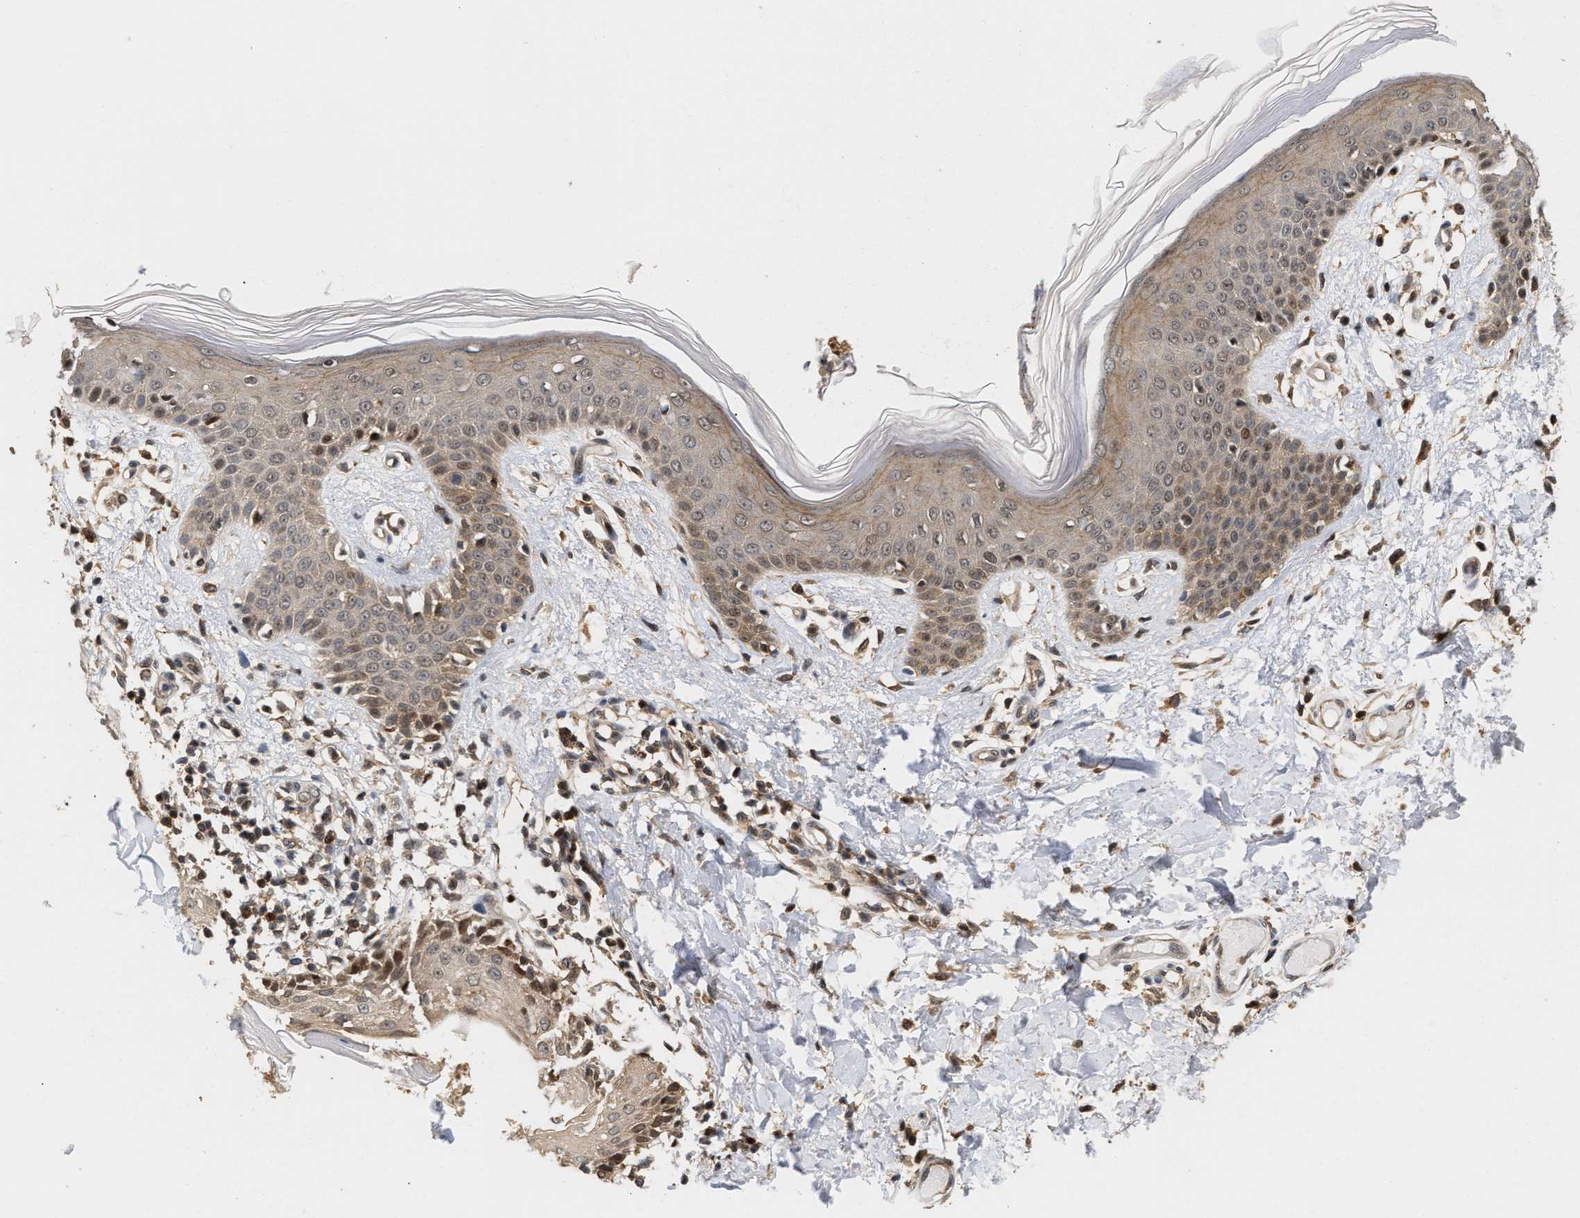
{"staining": {"intensity": "moderate", "quantity": ">75%", "location": "cytoplasmic/membranous,nuclear"}, "tissue": "skin", "cell_type": "Fibroblasts", "image_type": "normal", "snomed": [{"axis": "morphology", "description": "Normal tissue, NOS"}, {"axis": "topography", "description": "Skin"}], "caption": "High-magnification brightfield microscopy of normal skin stained with DAB (brown) and counterstained with hematoxylin (blue). fibroblasts exhibit moderate cytoplasmic/membranous,nuclear positivity is present in about>75% of cells.", "gene": "ABHD5", "patient": {"sex": "male", "age": 53}}